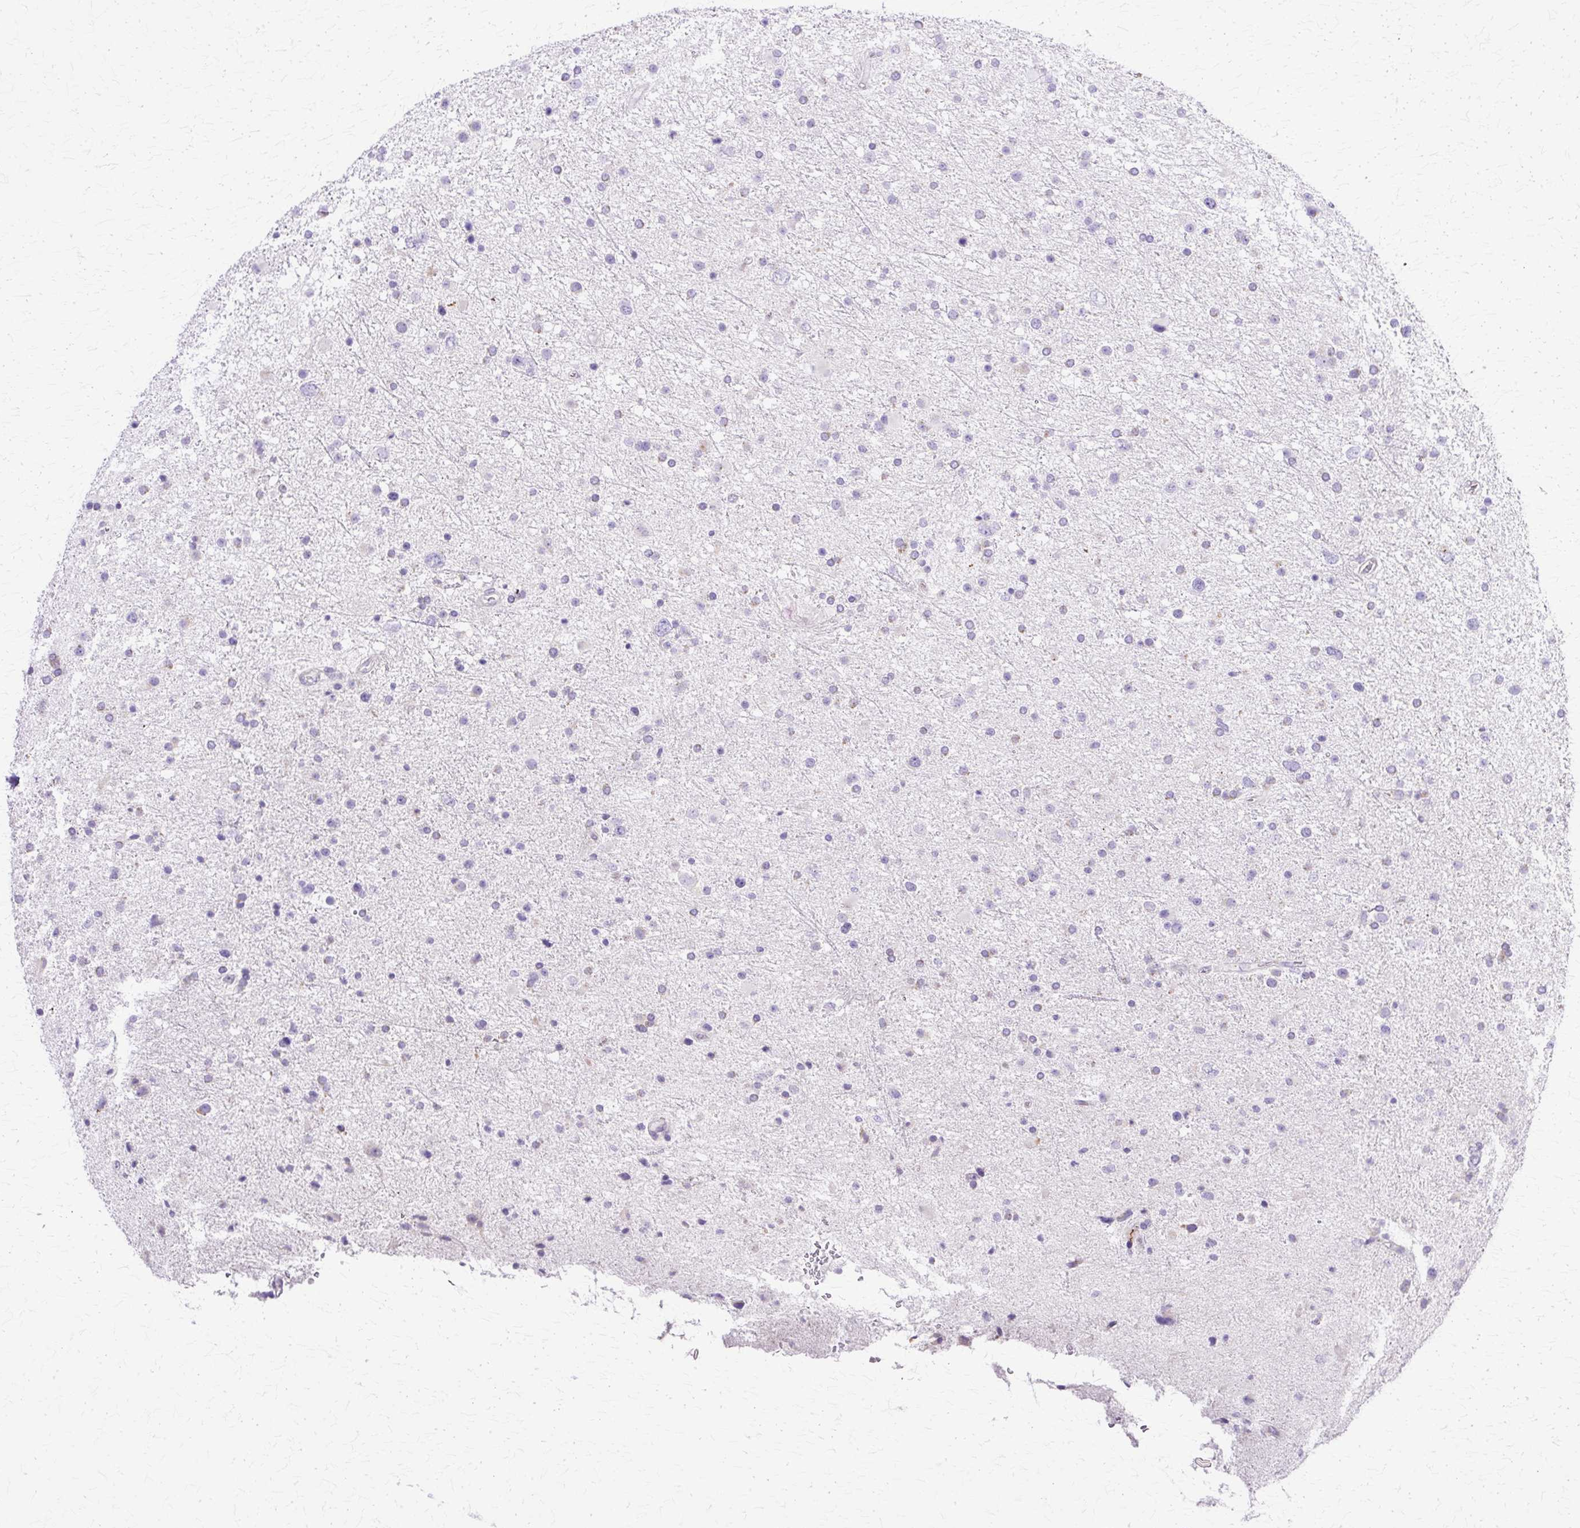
{"staining": {"intensity": "negative", "quantity": "none", "location": "none"}, "tissue": "glioma", "cell_type": "Tumor cells", "image_type": "cancer", "snomed": [{"axis": "morphology", "description": "Glioma, malignant, Low grade"}, {"axis": "topography", "description": "Brain"}], "caption": "DAB (3,3'-diaminobenzidine) immunohistochemical staining of human low-grade glioma (malignant) shows no significant positivity in tumor cells. (Stains: DAB immunohistochemistry (IHC) with hematoxylin counter stain, Microscopy: brightfield microscopy at high magnification).", "gene": "TBC1D3G", "patient": {"sex": "female", "age": 32}}